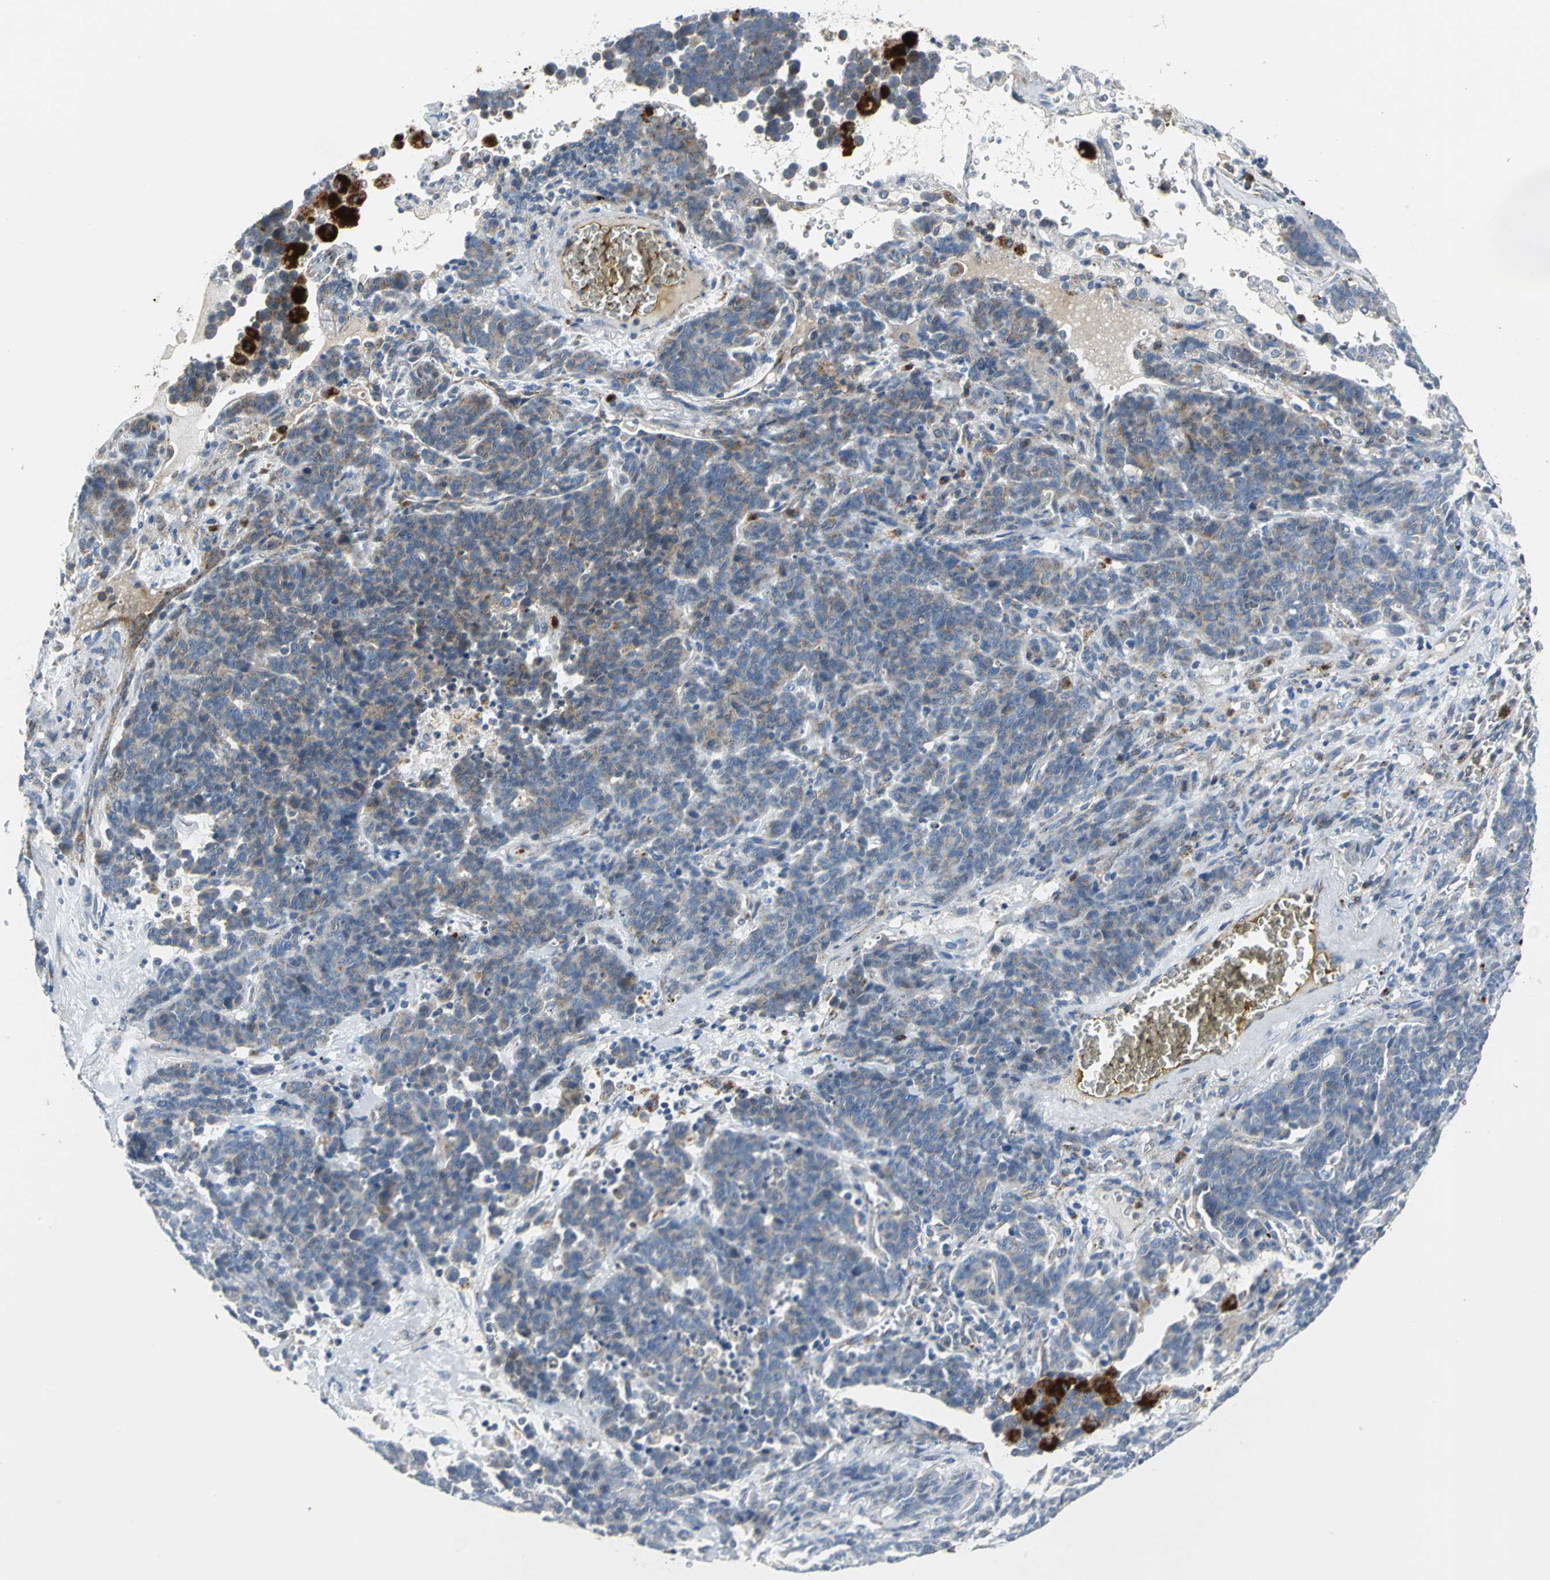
{"staining": {"intensity": "moderate", "quantity": ">75%", "location": "cytoplasmic/membranous"}, "tissue": "lung cancer", "cell_type": "Tumor cells", "image_type": "cancer", "snomed": [{"axis": "morphology", "description": "Neoplasm, malignant, NOS"}, {"axis": "topography", "description": "Lung"}], "caption": "Neoplasm (malignant) (lung) stained with a brown dye demonstrates moderate cytoplasmic/membranous positive staining in about >75% of tumor cells.", "gene": "SPPL2B", "patient": {"sex": "female", "age": 58}}